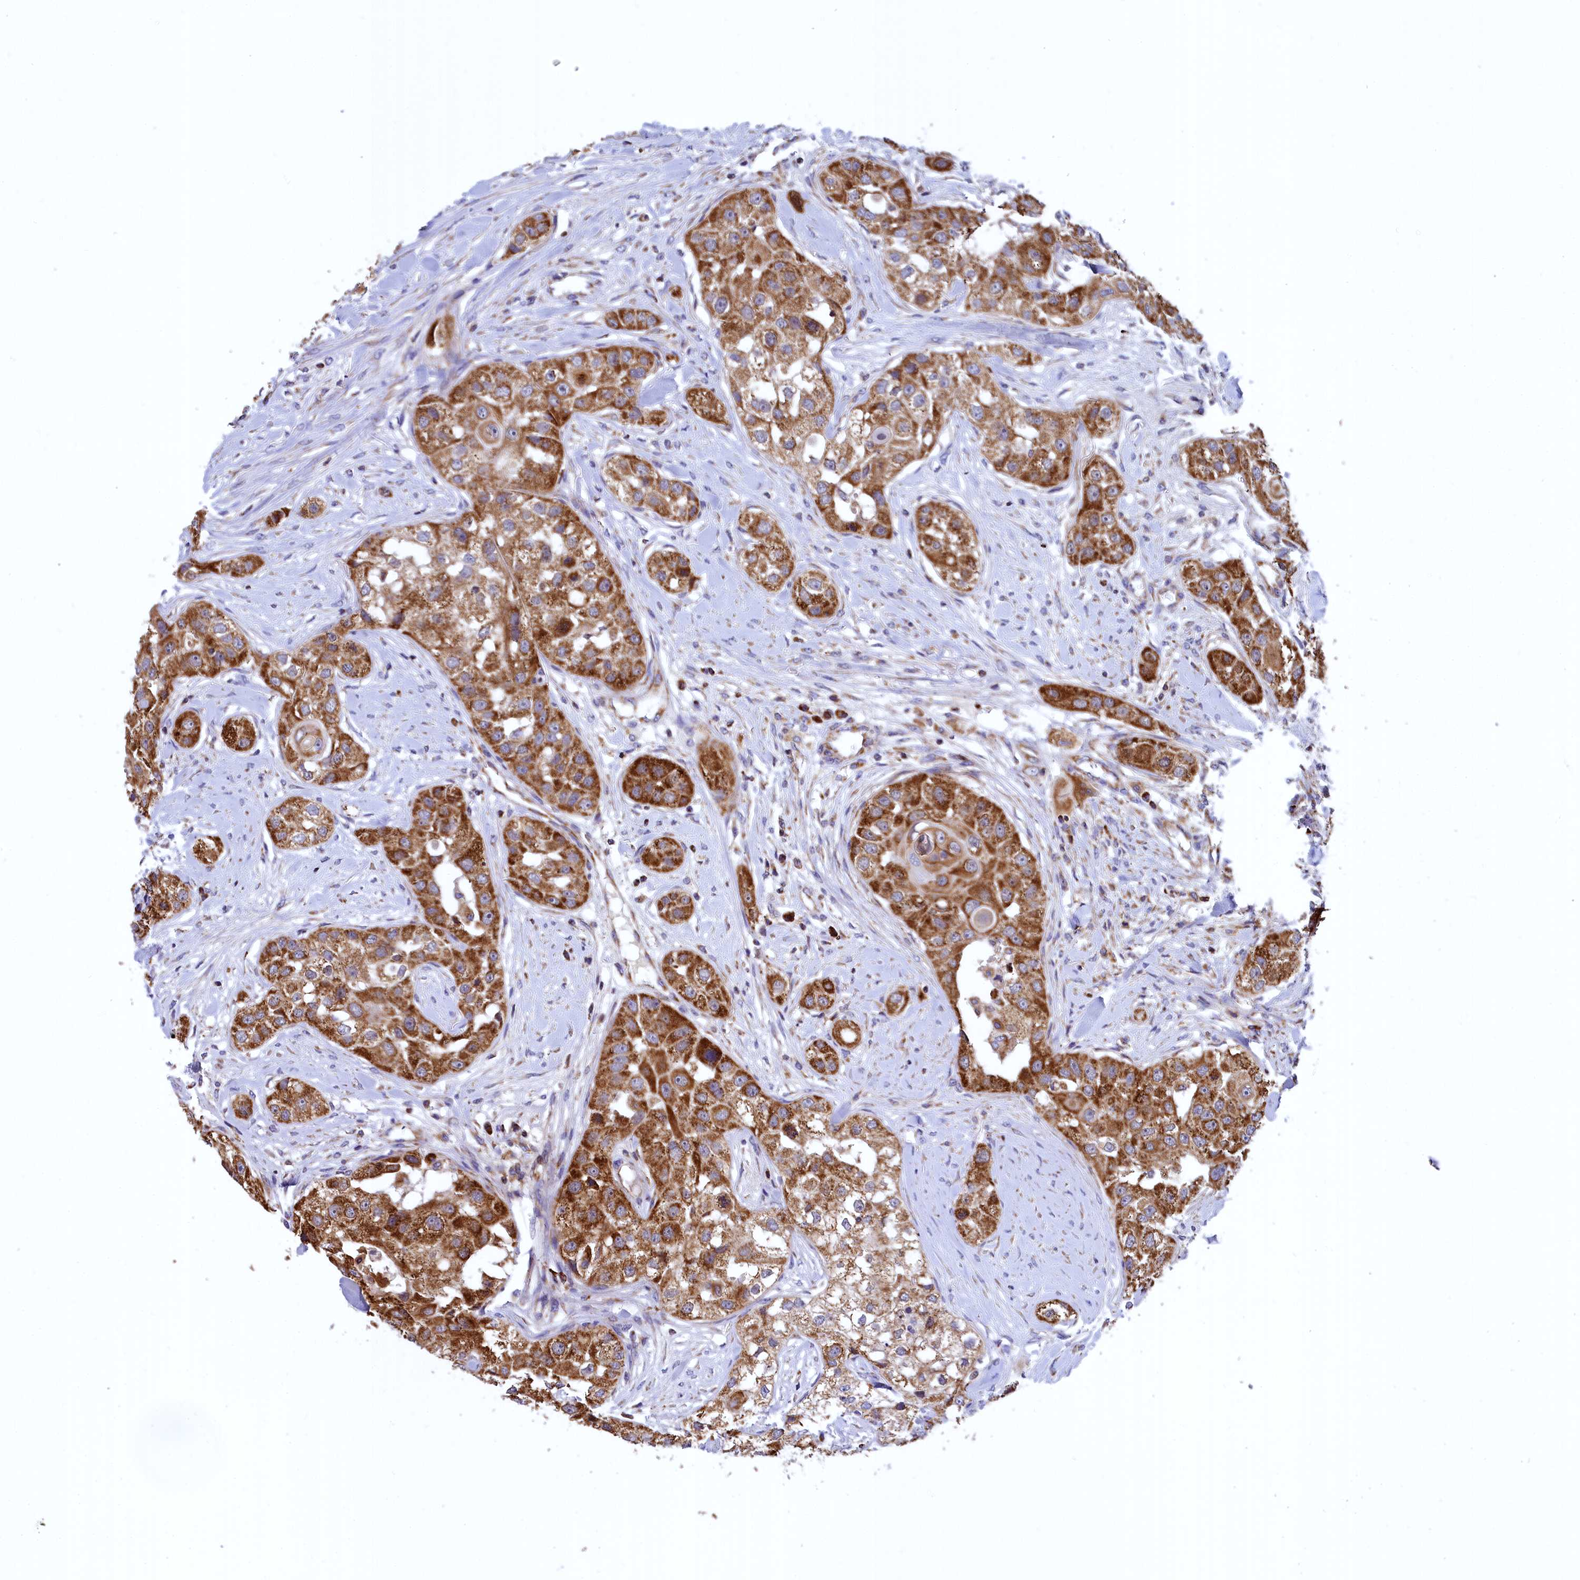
{"staining": {"intensity": "moderate", "quantity": ">75%", "location": "cytoplasmic/membranous"}, "tissue": "head and neck cancer", "cell_type": "Tumor cells", "image_type": "cancer", "snomed": [{"axis": "morphology", "description": "Normal tissue, NOS"}, {"axis": "morphology", "description": "Squamous cell carcinoma, NOS"}, {"axis": "topography", "description": "Skeletal muscle"}, {"axis": "topography", "description": "Head-Neck"}], "caption": "Head and neck squamous cell carcinoma was stained to show a protein in brown. There is medium levels of moderate cytoplasmic/membranous staining in about >75% of tumor cells. The protein is stained brown, and the nuclei are stained in blue (DAB (3,3'-diaminobenzidine) IHC with brightfield microscopy, high magnification).", "gene": "COX17", "patient": {"sex": "male", "age": 51}}